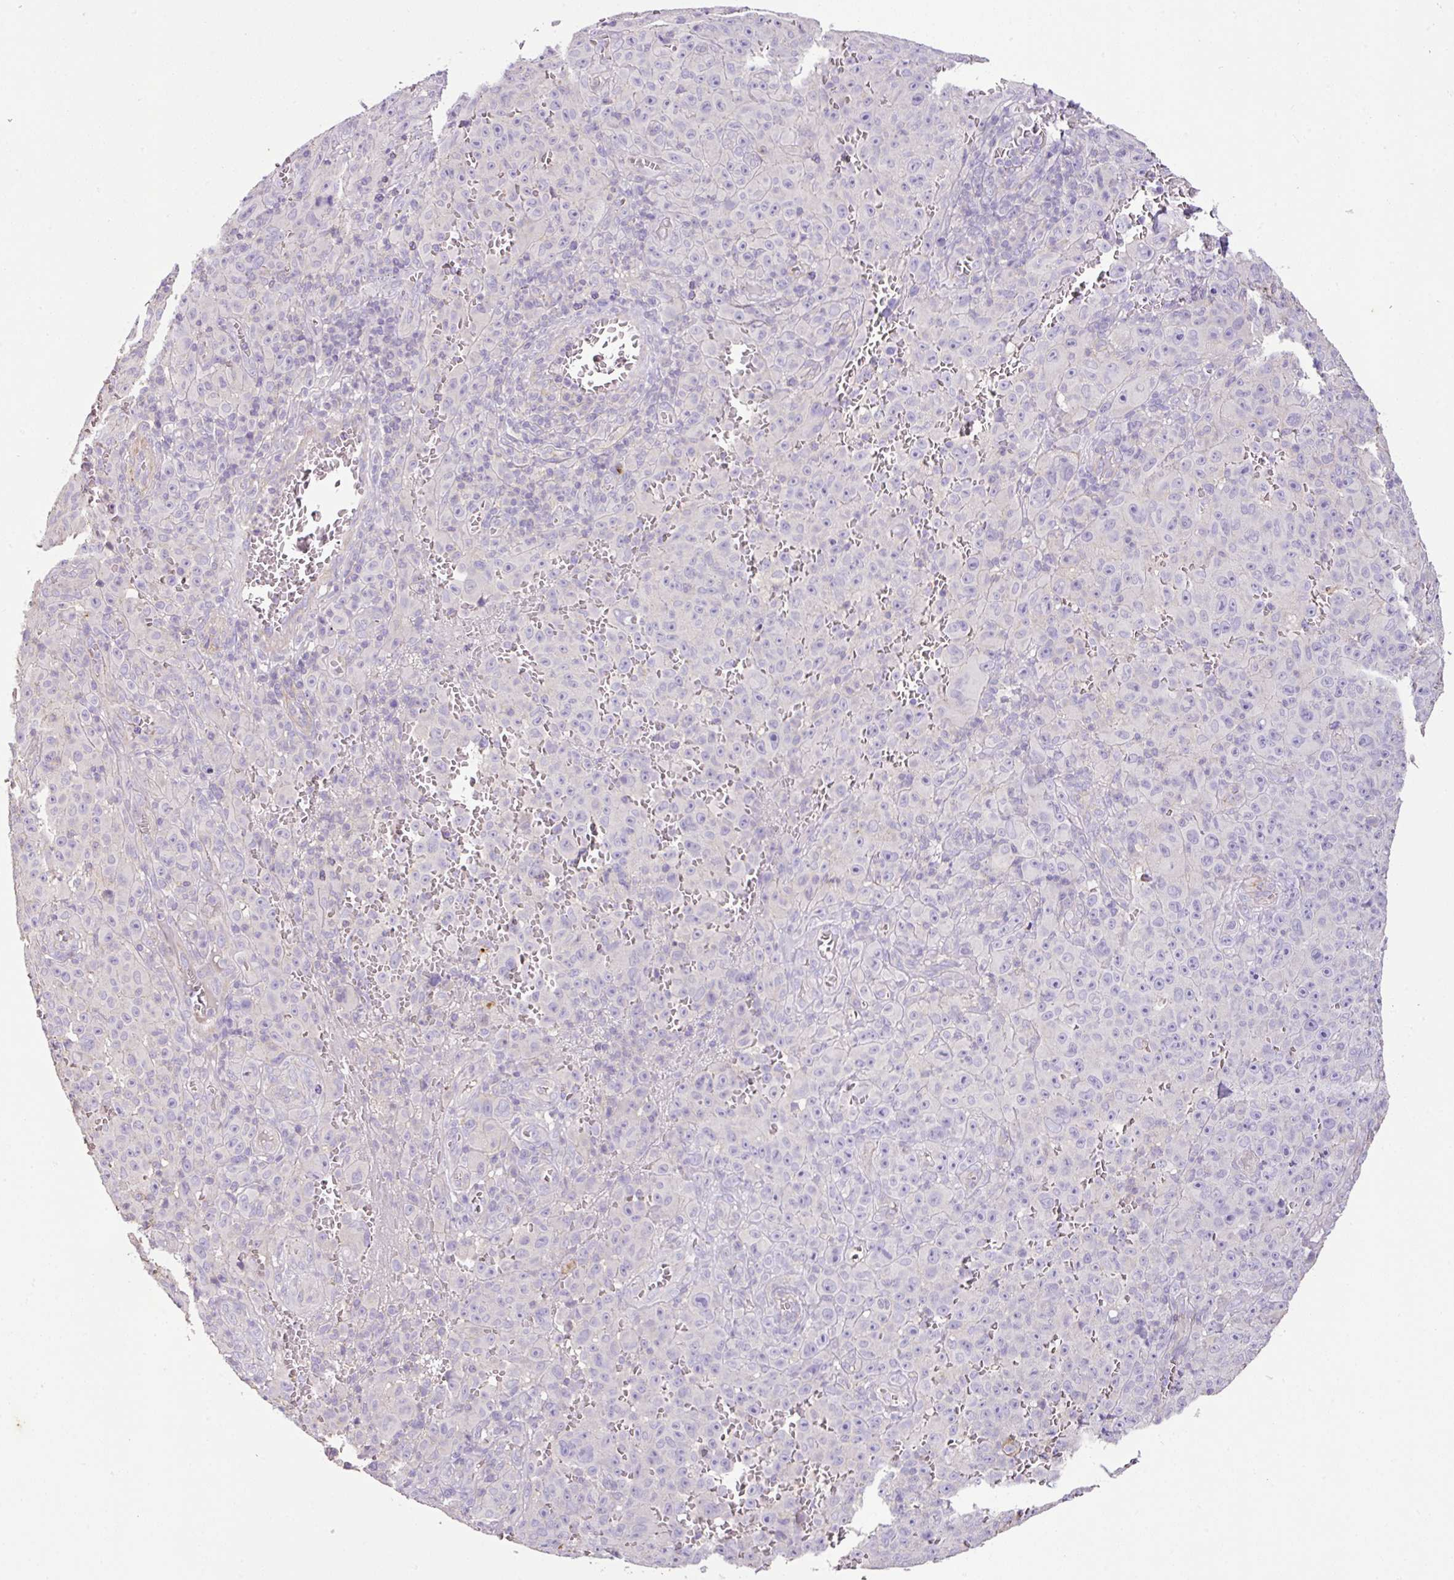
{"staining": {"intensity": "negative", "quantity": "none", "location": "none"}, "tissue": "melanoma", "cell_type": "Tumor cells", "image_type": "cancer", "snomed": [{"axis": "morphology", "description": "Malignant melanoma, NOS"}, {"axis": "topography", "description": "Skin"}], "caption": "This is an immunohistochemistry (IHC) micrograph of malignant melanoma. There is no expression in tumor cells.", "gene": "AGR3", "patient": {"sex": "female", "age": 82}}